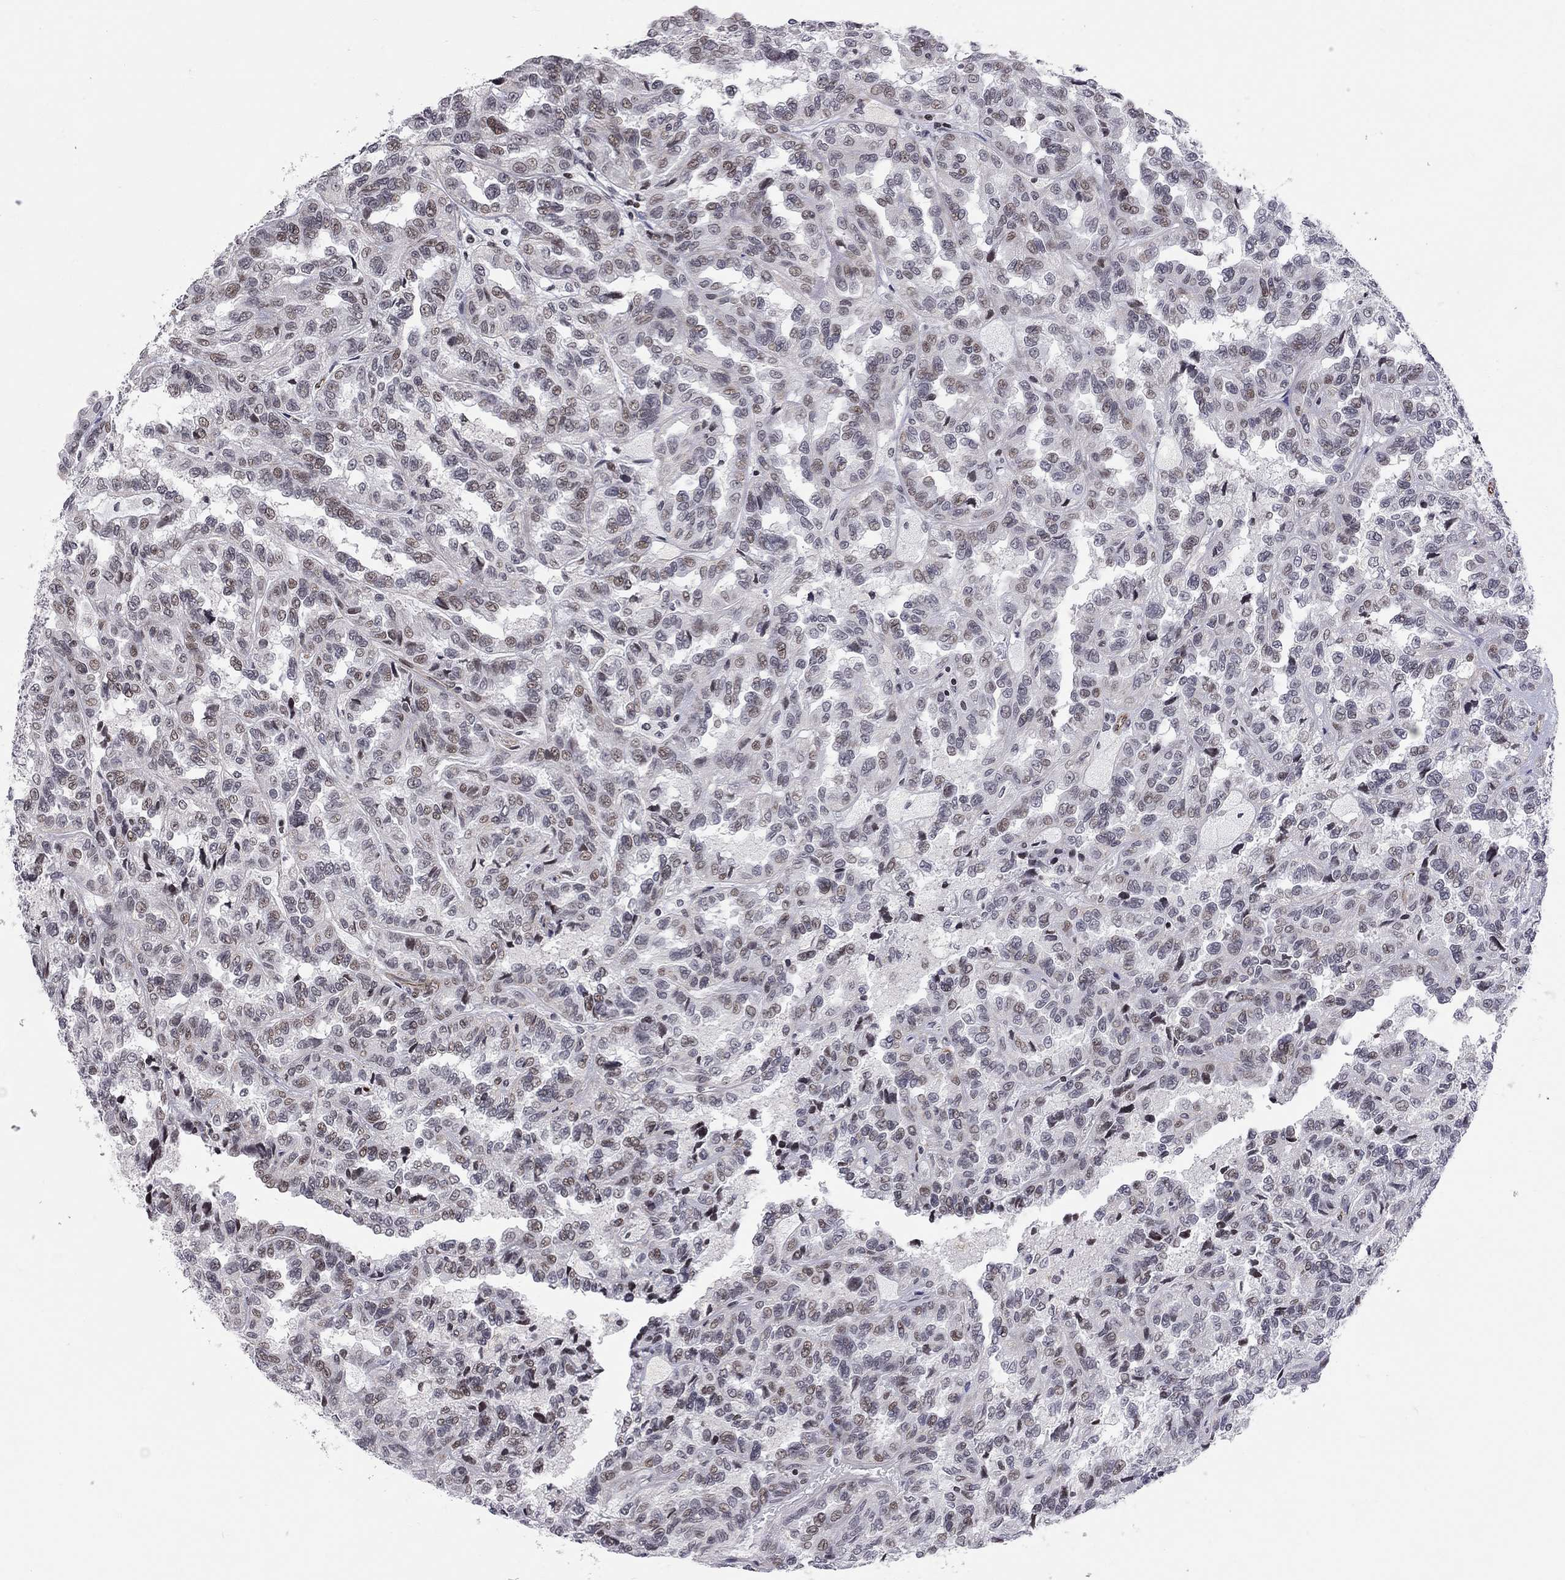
{"staining": {"intensity": "weak", "quantity": "<25%", "location": "nuclear"}, "tissue": "renal cancer", "cell_type": "Tumor cells", "image_type": "cancer", "snomed": [{"axis": "morphology", "description": "Adenocarcinoma, NOS"}, {"axis": "topography", "description": "Kidney"}], "caption": "This is an immunohistochemistry micrograph of renal cancer (adenocarcinoma). There is no staining in tumor cells.", "gene": "MTNR1B", "patient": {"sex": "male", "age": 79}}